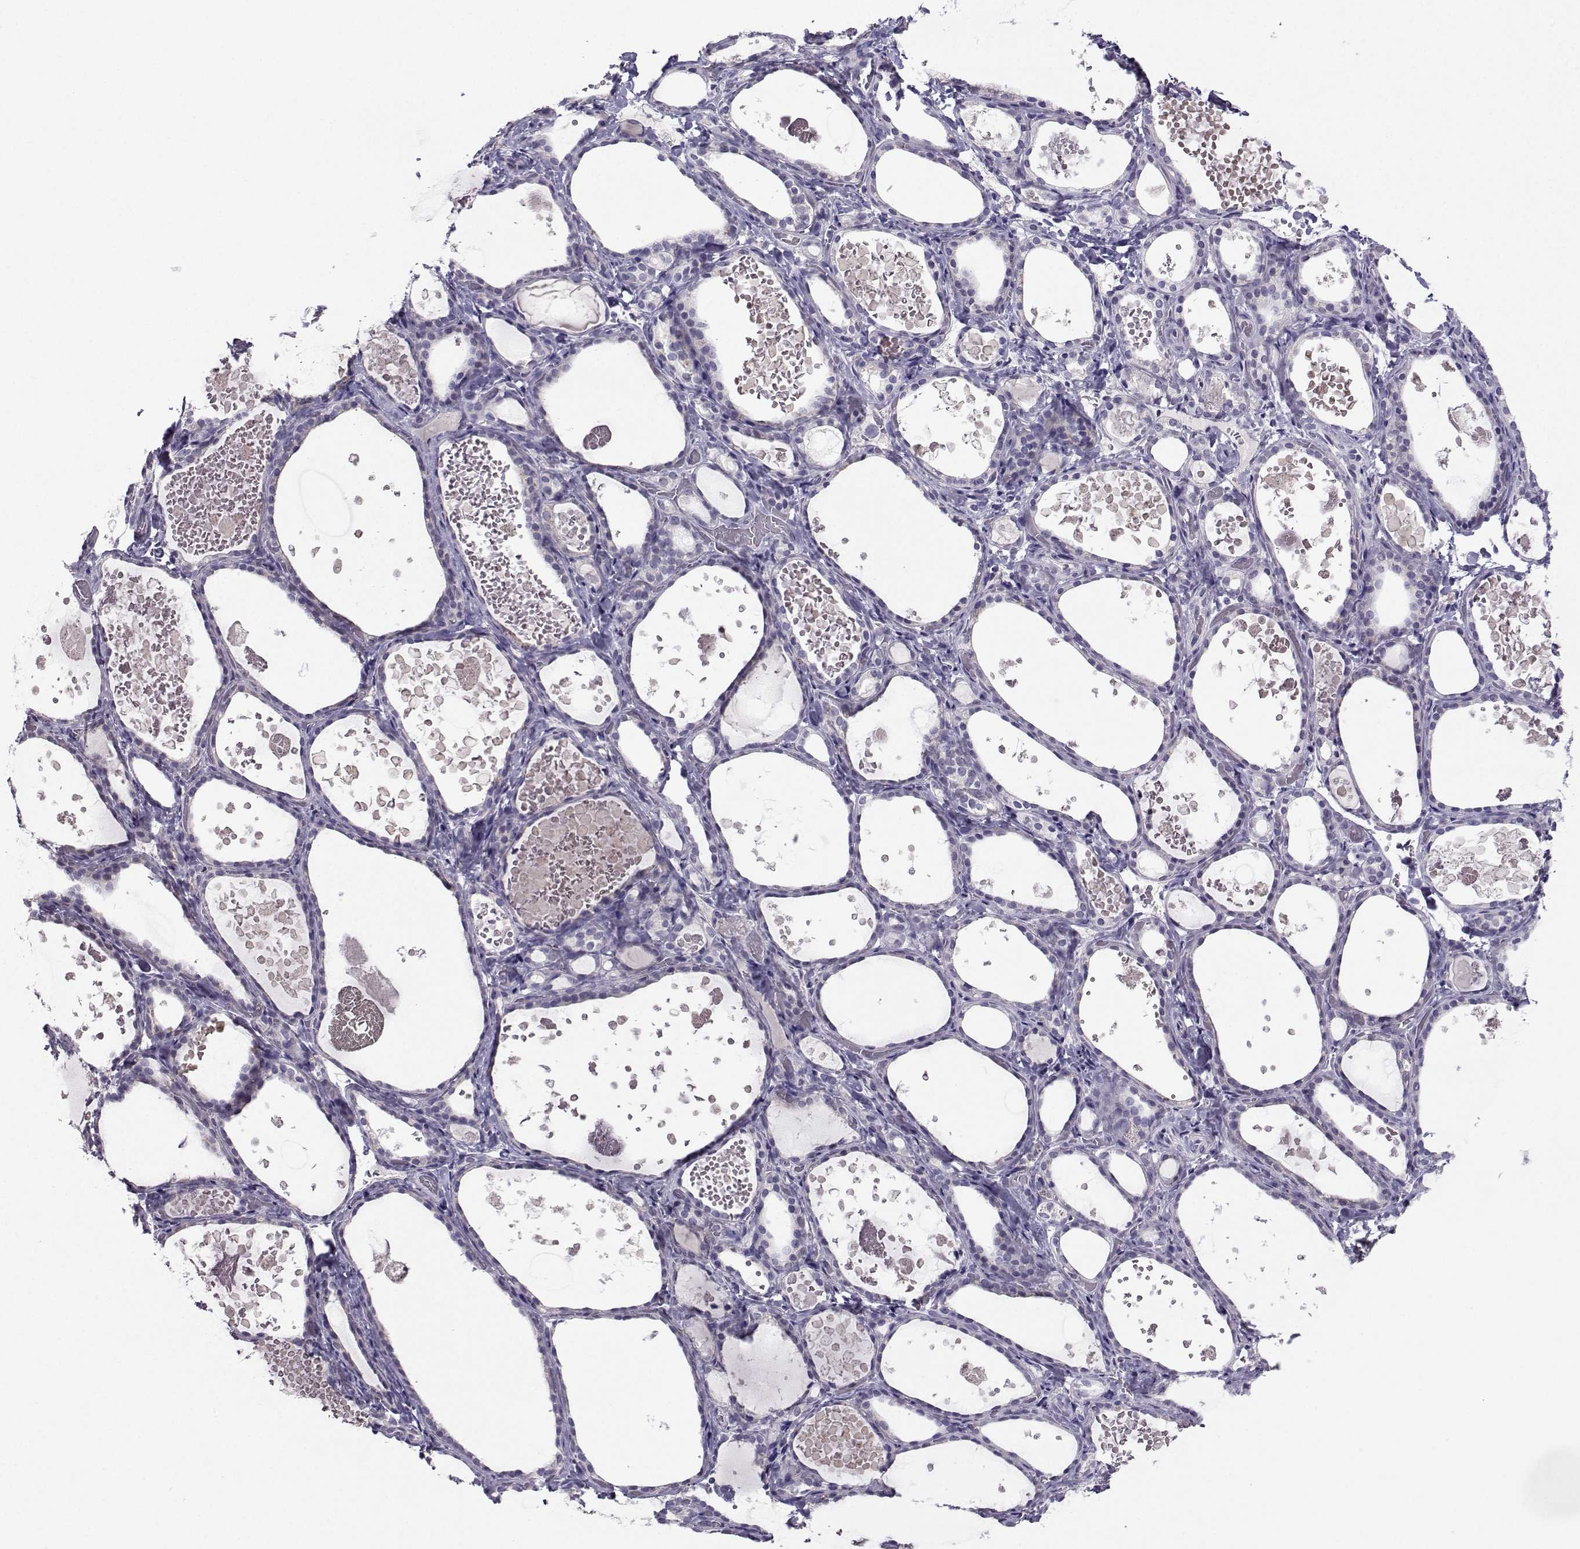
{"staining": {"intensity": "negative", "quantity": "none", "location": "none"}, "tissue": "thyroid gland", "cell_type": "Glandular cells", "image_type": "normal", "snomed": [{"axis": "morphology", "description": "Normal tissue, NOS"}, {"axis": "topography", "description": "Thyroid gland"}], "caption": "Immunohistochemistry (IHC) of unremarkable thyroid gland reveals no expression in glandular cells. (DAB immunohistochemistry visualized using brightfield microscopy, high magnification).", "gene": "CRYBB1", "patient": {"sex": "female", "age": 56}}